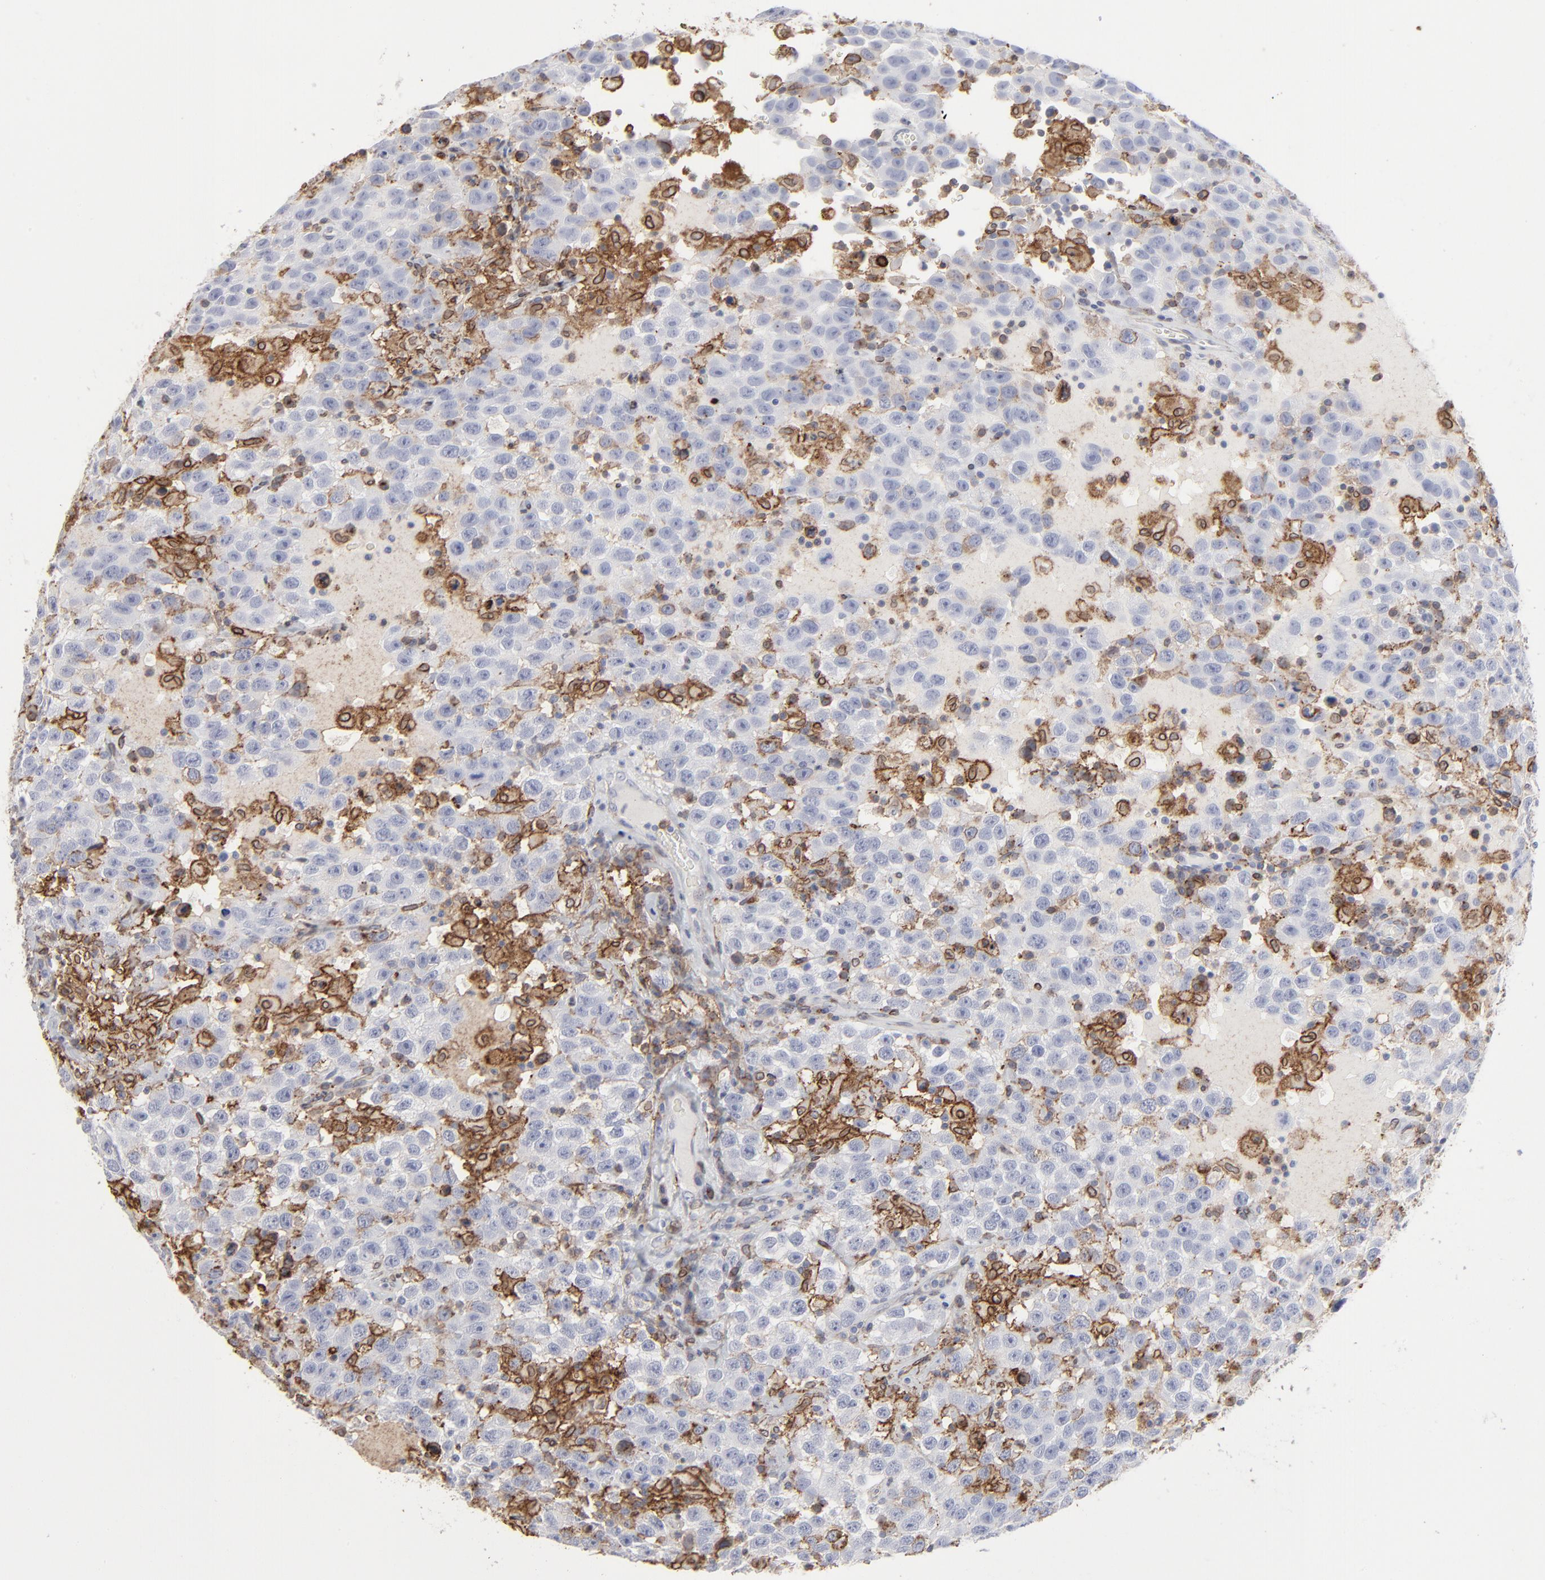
{"staining": {"intensity": "moderate", "quantity": "25%-75%", "location": "cytoplasmic/membranous"}, "tissue": "testis cancer", "cell_type": "Tumor cells", "image_type": "cancer", "snomed": [{"axis": "morphology", "description": "Seminoma, NOS"}, {"axis": "topography", "description": "Testis"}], "caption": "This is an image of IHC staining of testis cancer, which shows moderate staining in the cytoplasmic/membranous of tumor cells.", "gene": "ANXA5", "patient": {"sex": "male", "age": 41}}